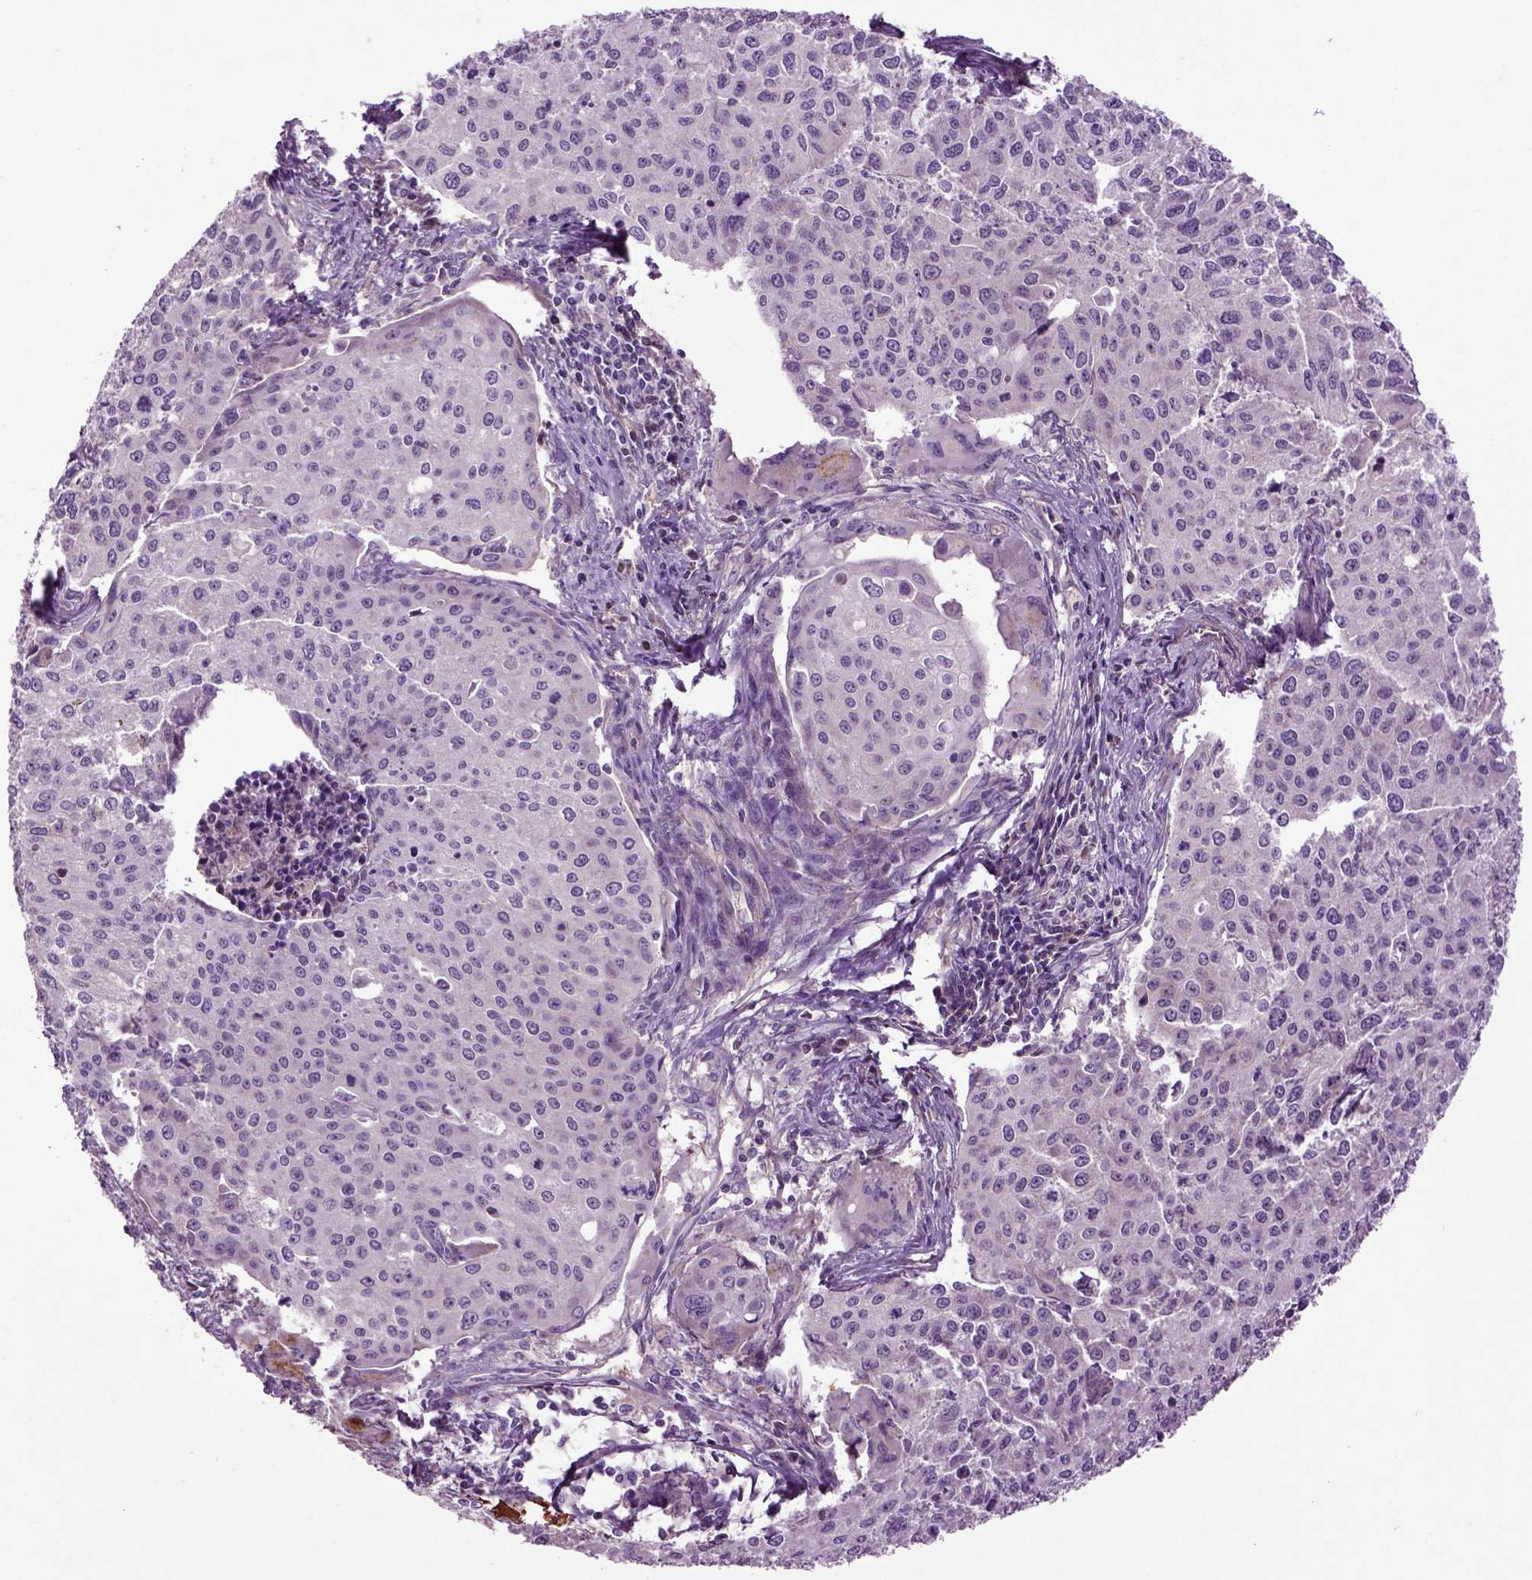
{"staining": {"intensity": "negative", "quantity": "none", "location": "none"}, "tissue": "cervical cancer", "cell_type": "Tumor cells", "image_type": "cancer", "snomed": [{"axis": "morphology", "description": "Squamous cell carcinoma, NOS"}, {"axis": "topography", "description": "Cervix"}], "caption": "Immunohistochemistry (IHC) histopathology image of neoplastic tissue: cervical squamous cell carcinoma stained with DAB (3,3'-diaminobenzidine) reveals no significant protein staining in tumor cells.", "gene": "SPON1", "patient": {"sex": "female", "age": 38}}